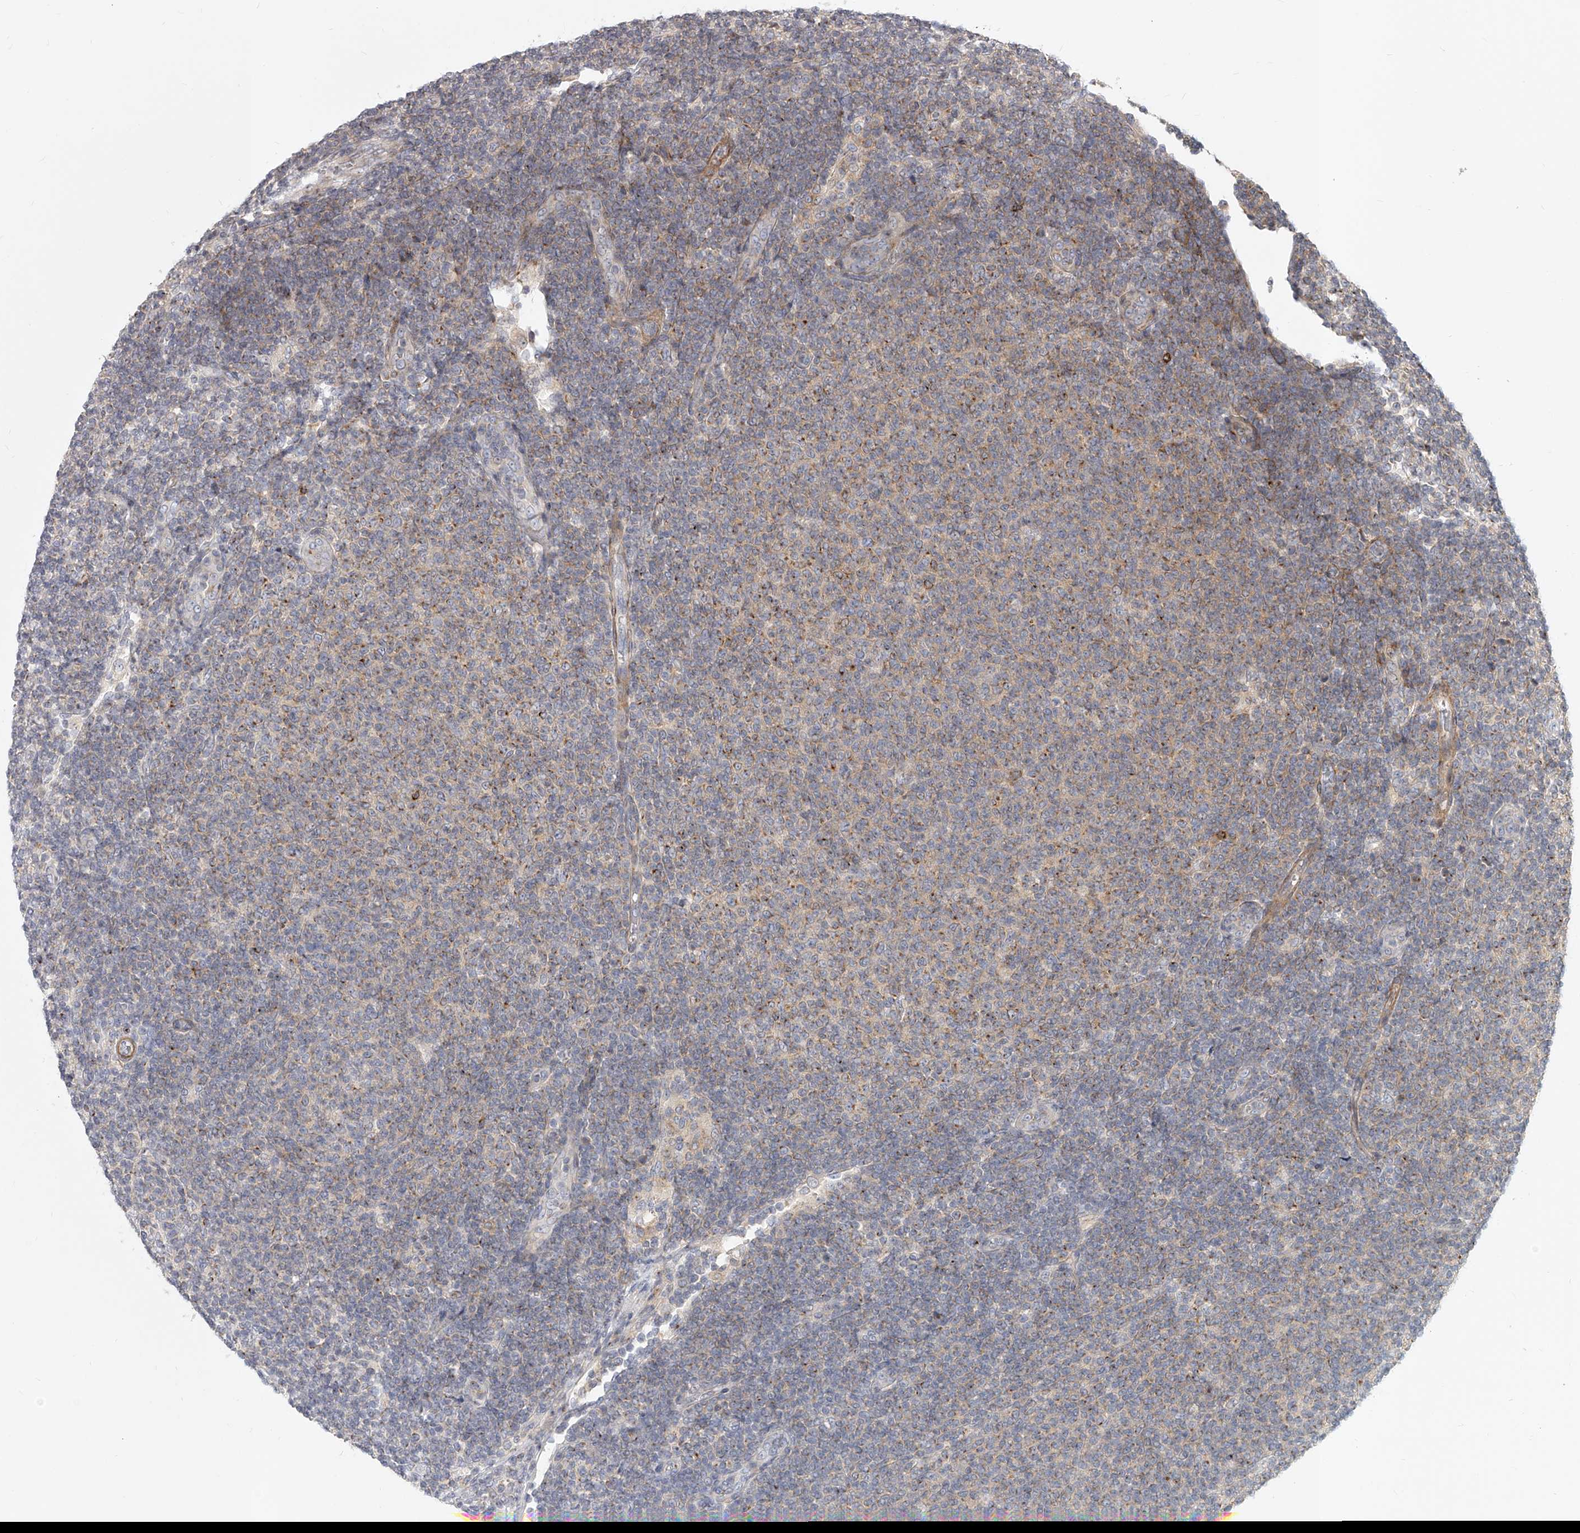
{"staining": {"intensity": "weak", "quantity": ">75%", "location": "cytoplasmic/membranous"}, "tissue": "lymphoma", "cell_type": "Tumor cells", "image_type": "cancer", "snomed": [{"axis": "morphology", "description": "Malignant lymphoma, non-Hodgkin's type, Low grade"}, {"axis": "topography", "description": "Lymph node"}], "caption": "Brown immunohistochemical staining in lymphoma demonstrates weak cytoplasmic/membranous positivity in approximately >75% of tumor cells.", "gene": "SLC37A1", "patient": {"sex": "male", "age": 66}}